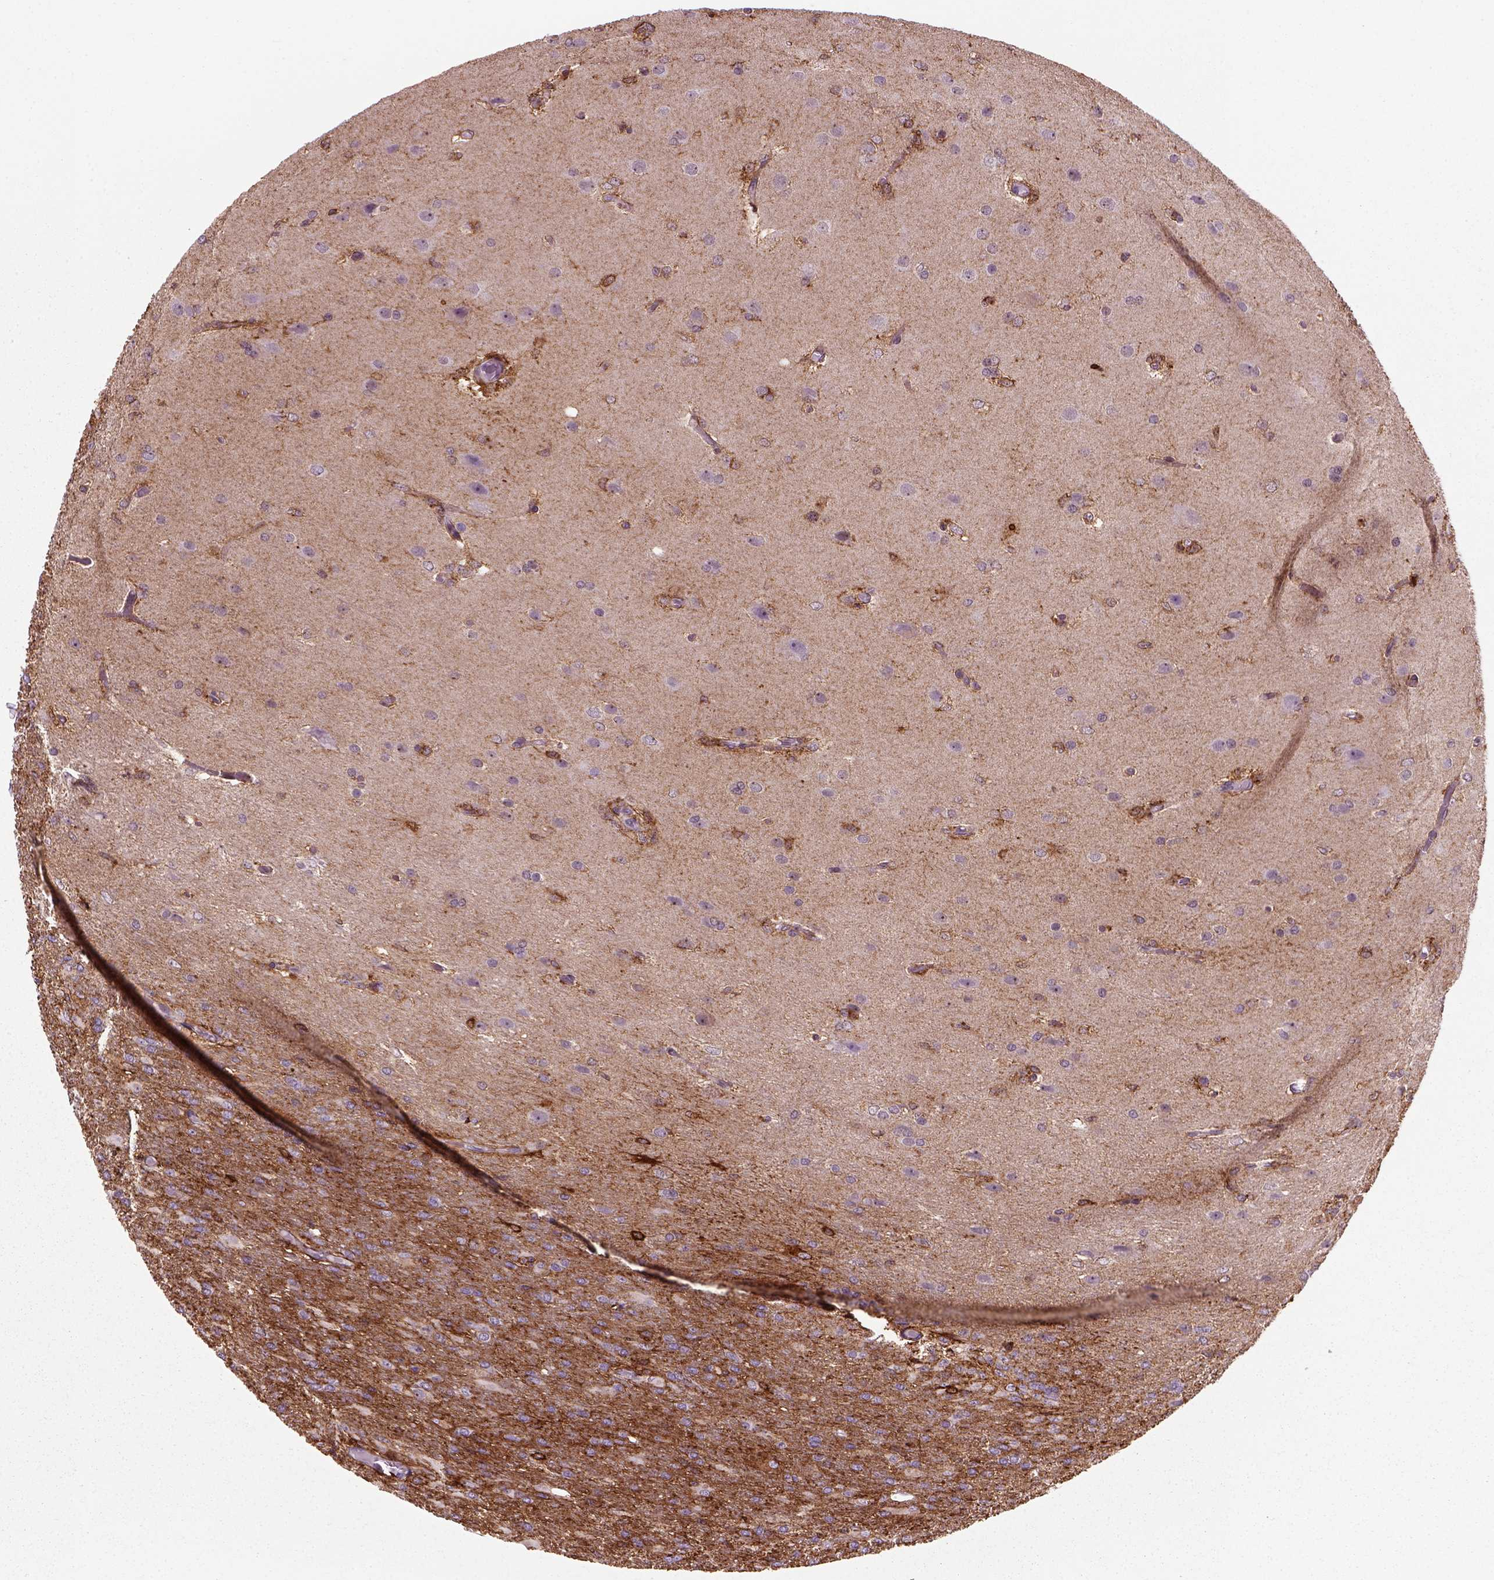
{"staining": {"intensity": "strong", "quantity": "<25%", "location": "cytoplasmic/membranous,nuclear"}, "tissue": "glioma", "cell_type": "Tumor cells", "image_type": "cancer", "snomed": [{"axis": "morphology", "description": "Glioma, malignant, High grade"}, {"axis": "topography", "description": "Brain"}], "caption": "About <25% of tumor cells in human glioma exhibit strong cytoplasmic/membranous and nuclear protein expression as visualized by brown immunohistochemical staining.", "gene": "MARCKS", "patient": {"sex": "male", "age": 68}}